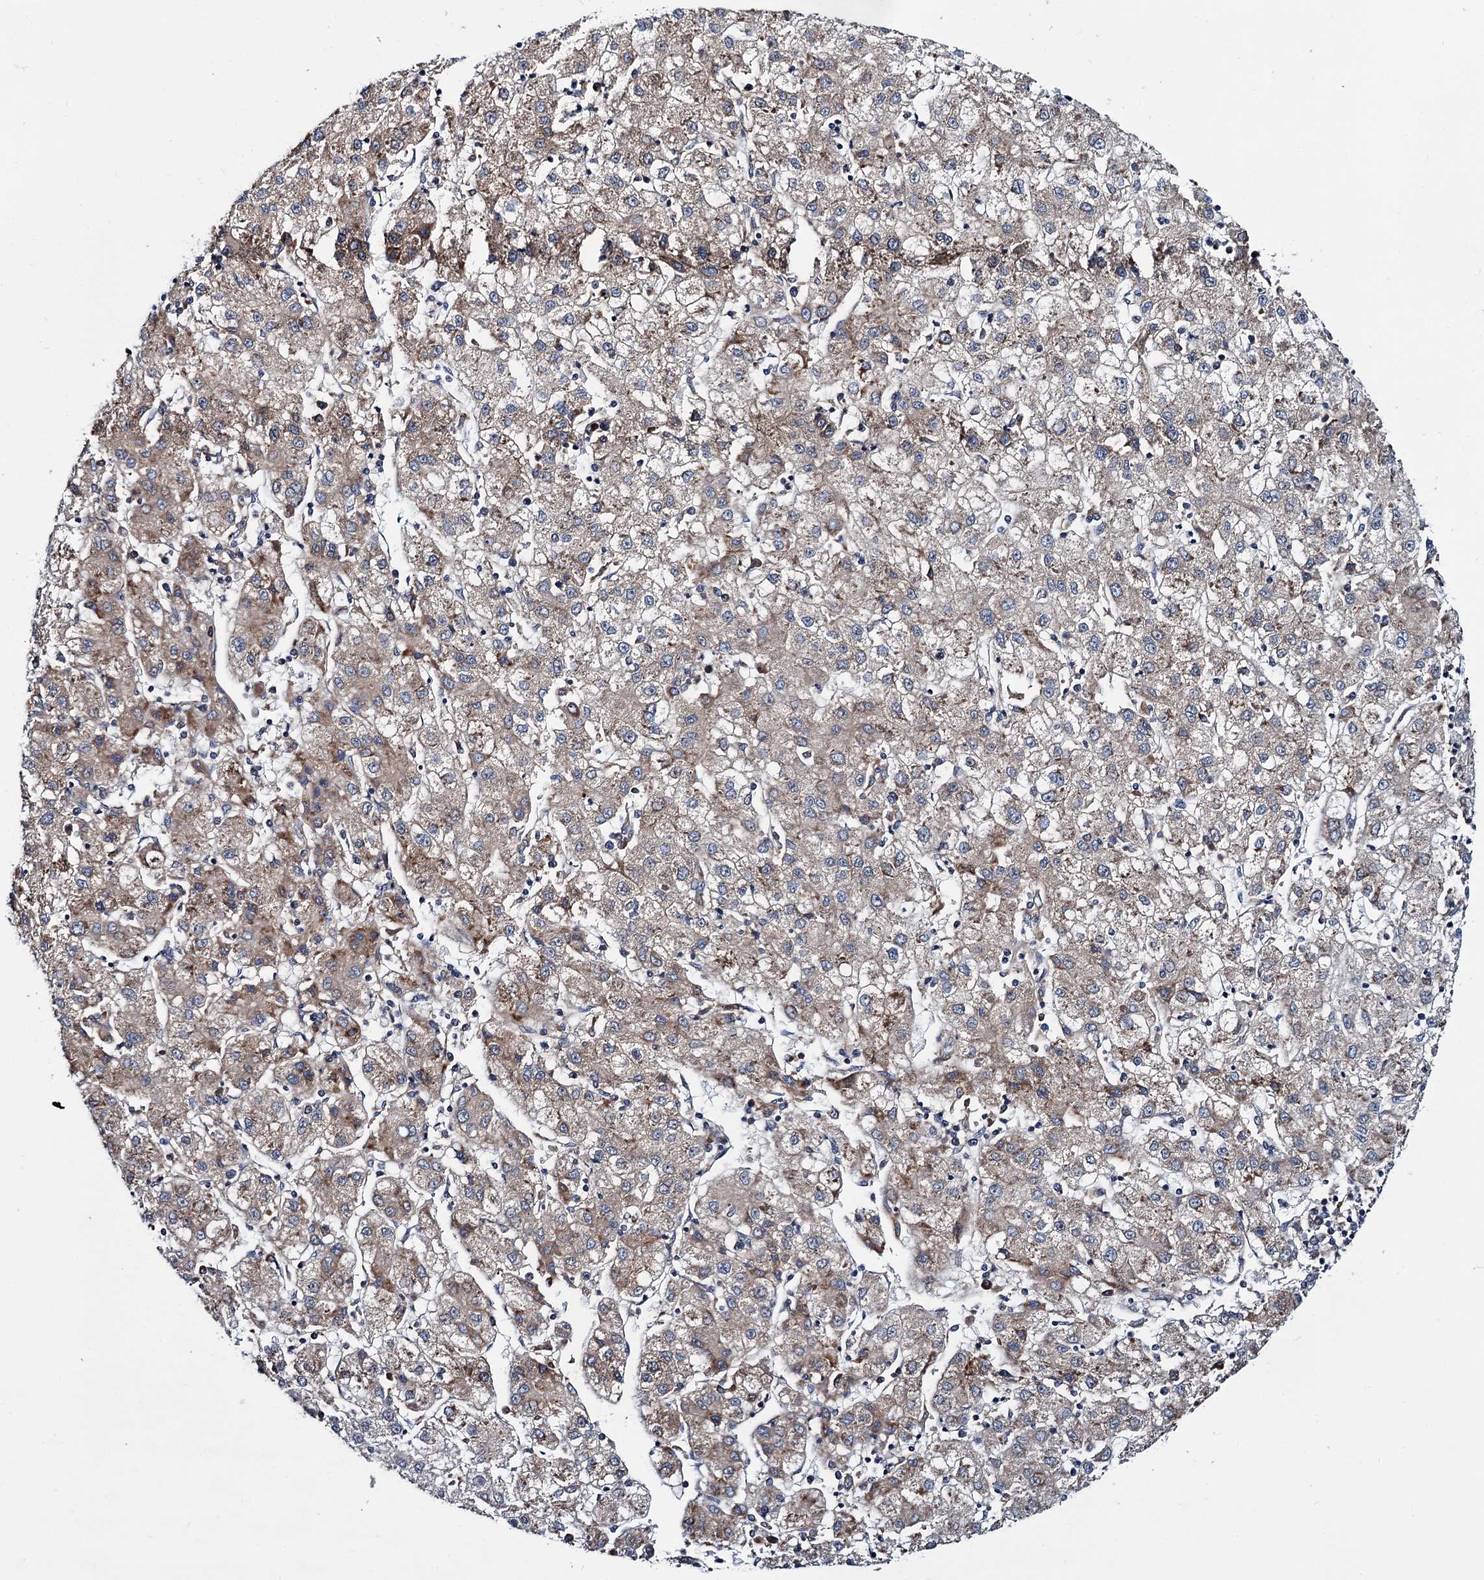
{"staining": {"intensity": "weak", "quantity": "<25%", "location": "cytoplasmic/membranous"}, "tissue": "liver cancer", "cell_type": "Tumor cells", "image_type": "cancer", "snomed": [{"axis": "morphology", "description": "Carcinoma, Hepatocellular, NOS"}, {"axis": "topography", "description": "Liver"}], "caption": "Protein analysis of liver cancer (hepatocellular carcinoma) exhibits no significant positivity in tumor cells. Brightfield microscopy of immunohistochemistry stained with DAB (3,3'-diaminobenzidine) (brown) and hematoxylin (blue), captured at high magnification.", "gene": "TRMT112", "patient": {"sex": "male", "age": 72}}